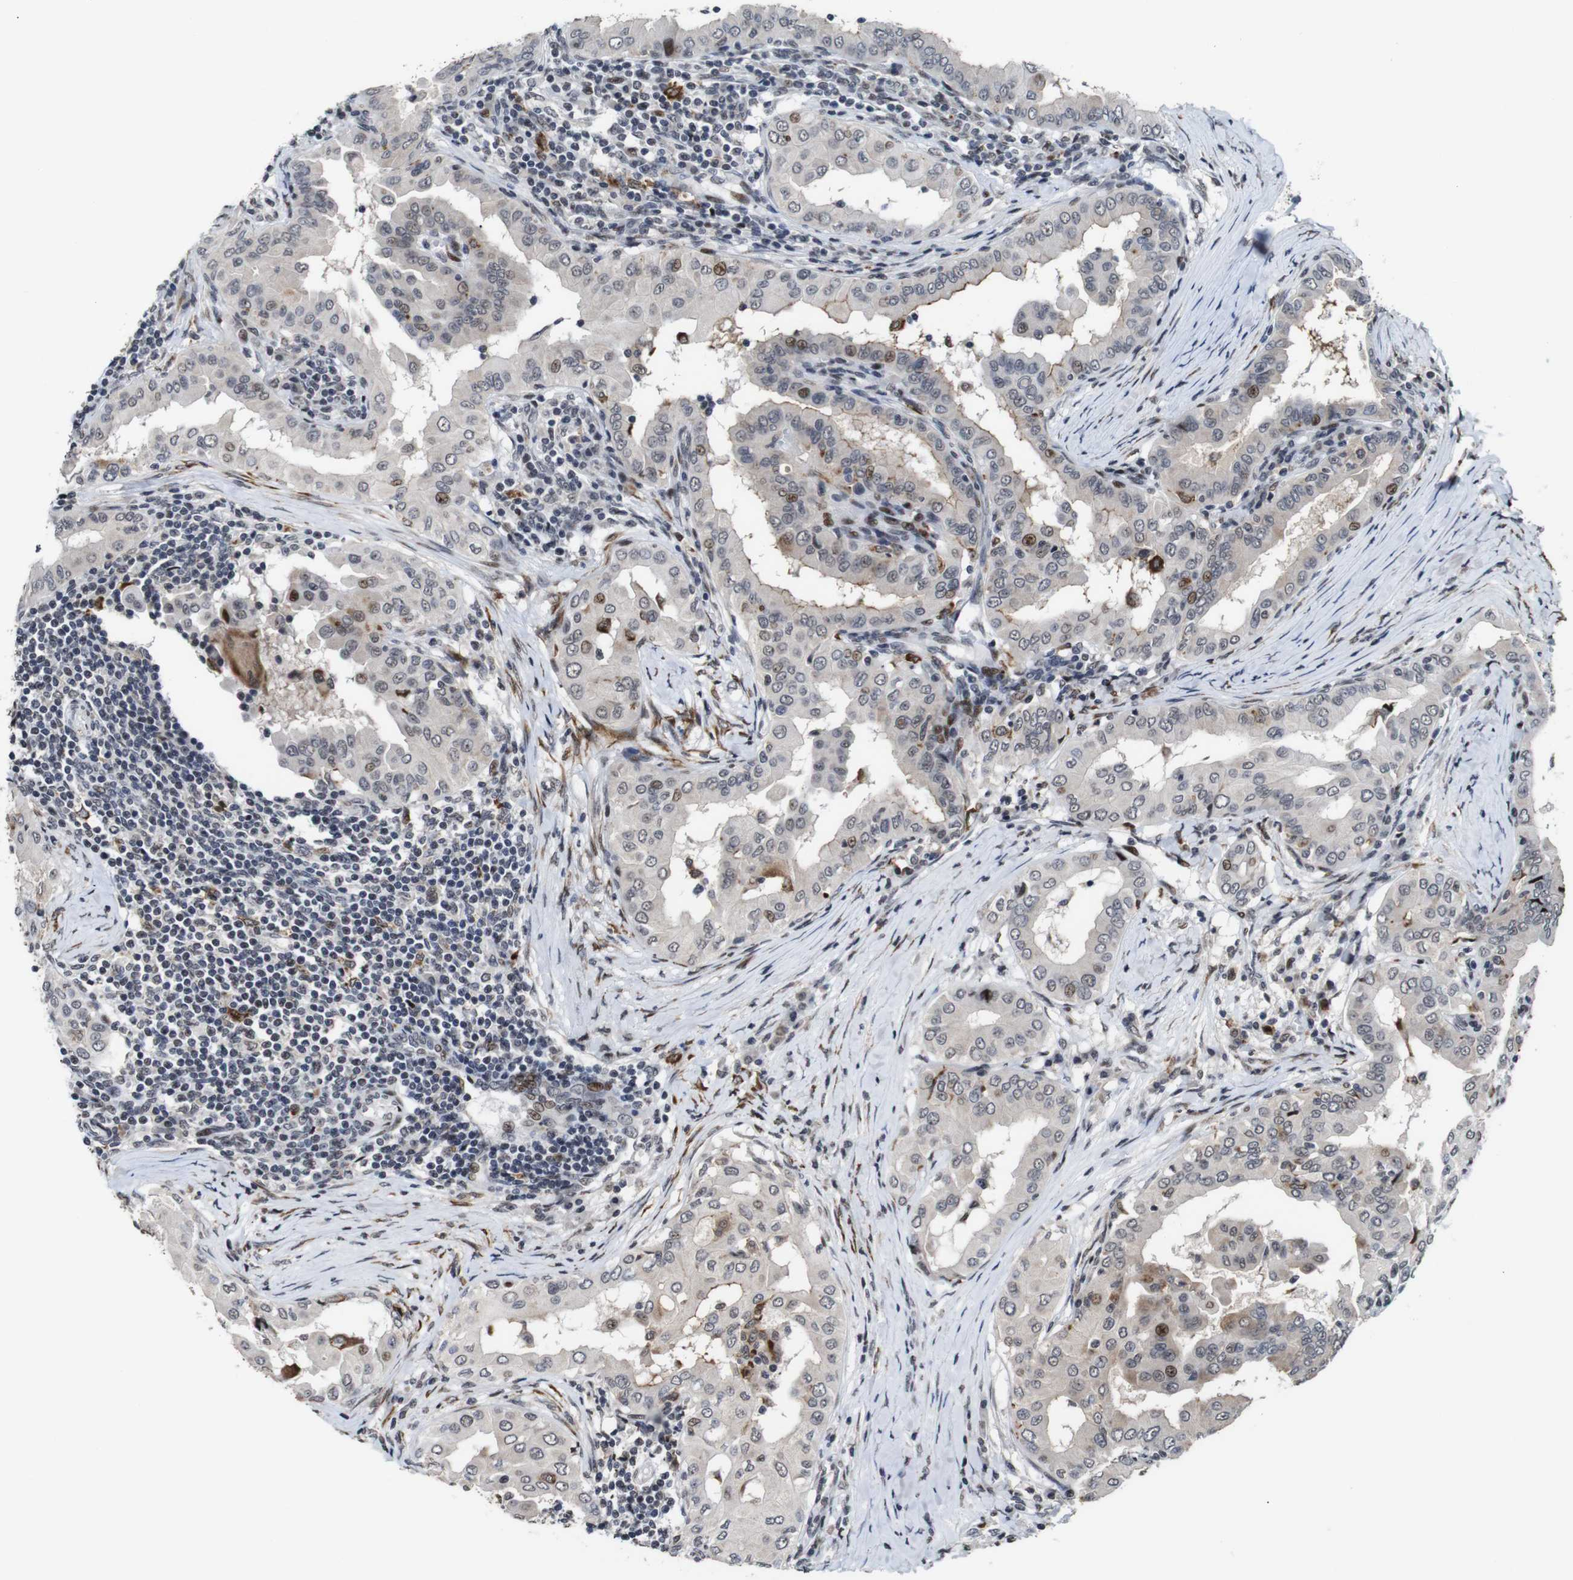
{"staining": {"intensity": "moderate", "quantity": "<25%", "location": "nuclear"}, "tissue": "thyroid cancer", "cell_type": "Tumor cells", "image_type": "cancer", "snomed": [{"axis": "morphology", "description": "Papillary adenocarcinoma, NOS"}, {"axis": "topography", "description": "Thyroid gland"}], "caption": "A micrograph of papillary adenocarcinoma (thyroid) stained for a protein shows moderate nuclear brown staining in tumor cells.", "gene": "EIF4G1", "patient": {"sex": "male", "age": 33}}